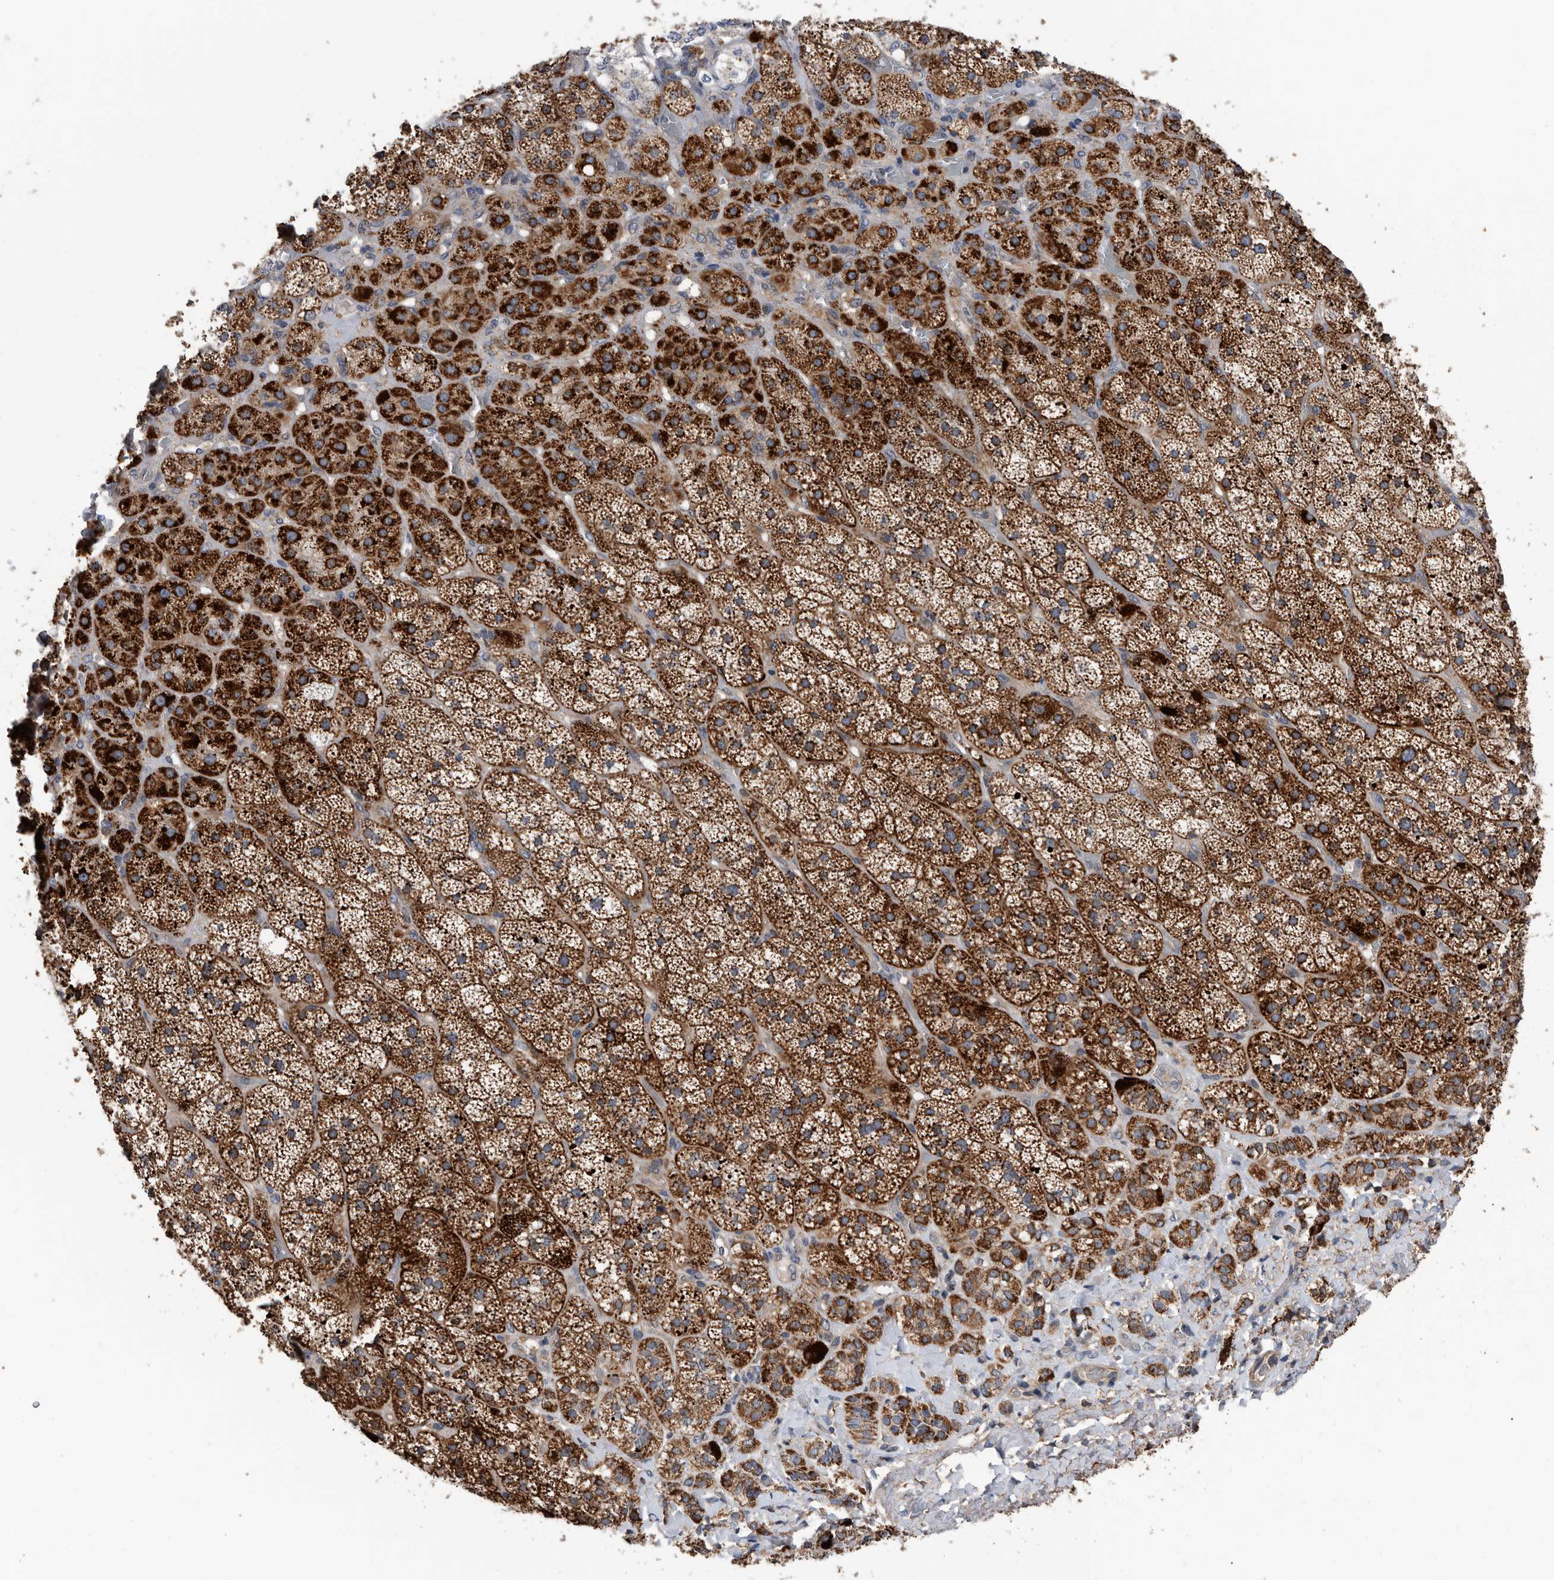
{"staining": {"intensity": "strong", "quantity": ">75%", "location": "cytoplasmic/membranous"}, "tissue": "adrenal gland", "cell_type": "Glandular cells", "image_type": "normal", "snomed": [{"axis": "morphology", "description": "Normal tissue, NOS"}, {"axis": "topography", "description": "Adrenal gland"}], "caption": "Immunohistochemical staining of benign human adrenal gland reveals strong cytoplasmic/membranous protein staining in approximately >75% of glandular cells. The protein is shown in brown color, while the nuclei are stained blue.", "gene": "ATAD2", "patient": {"sex": "male", "age": 57}}